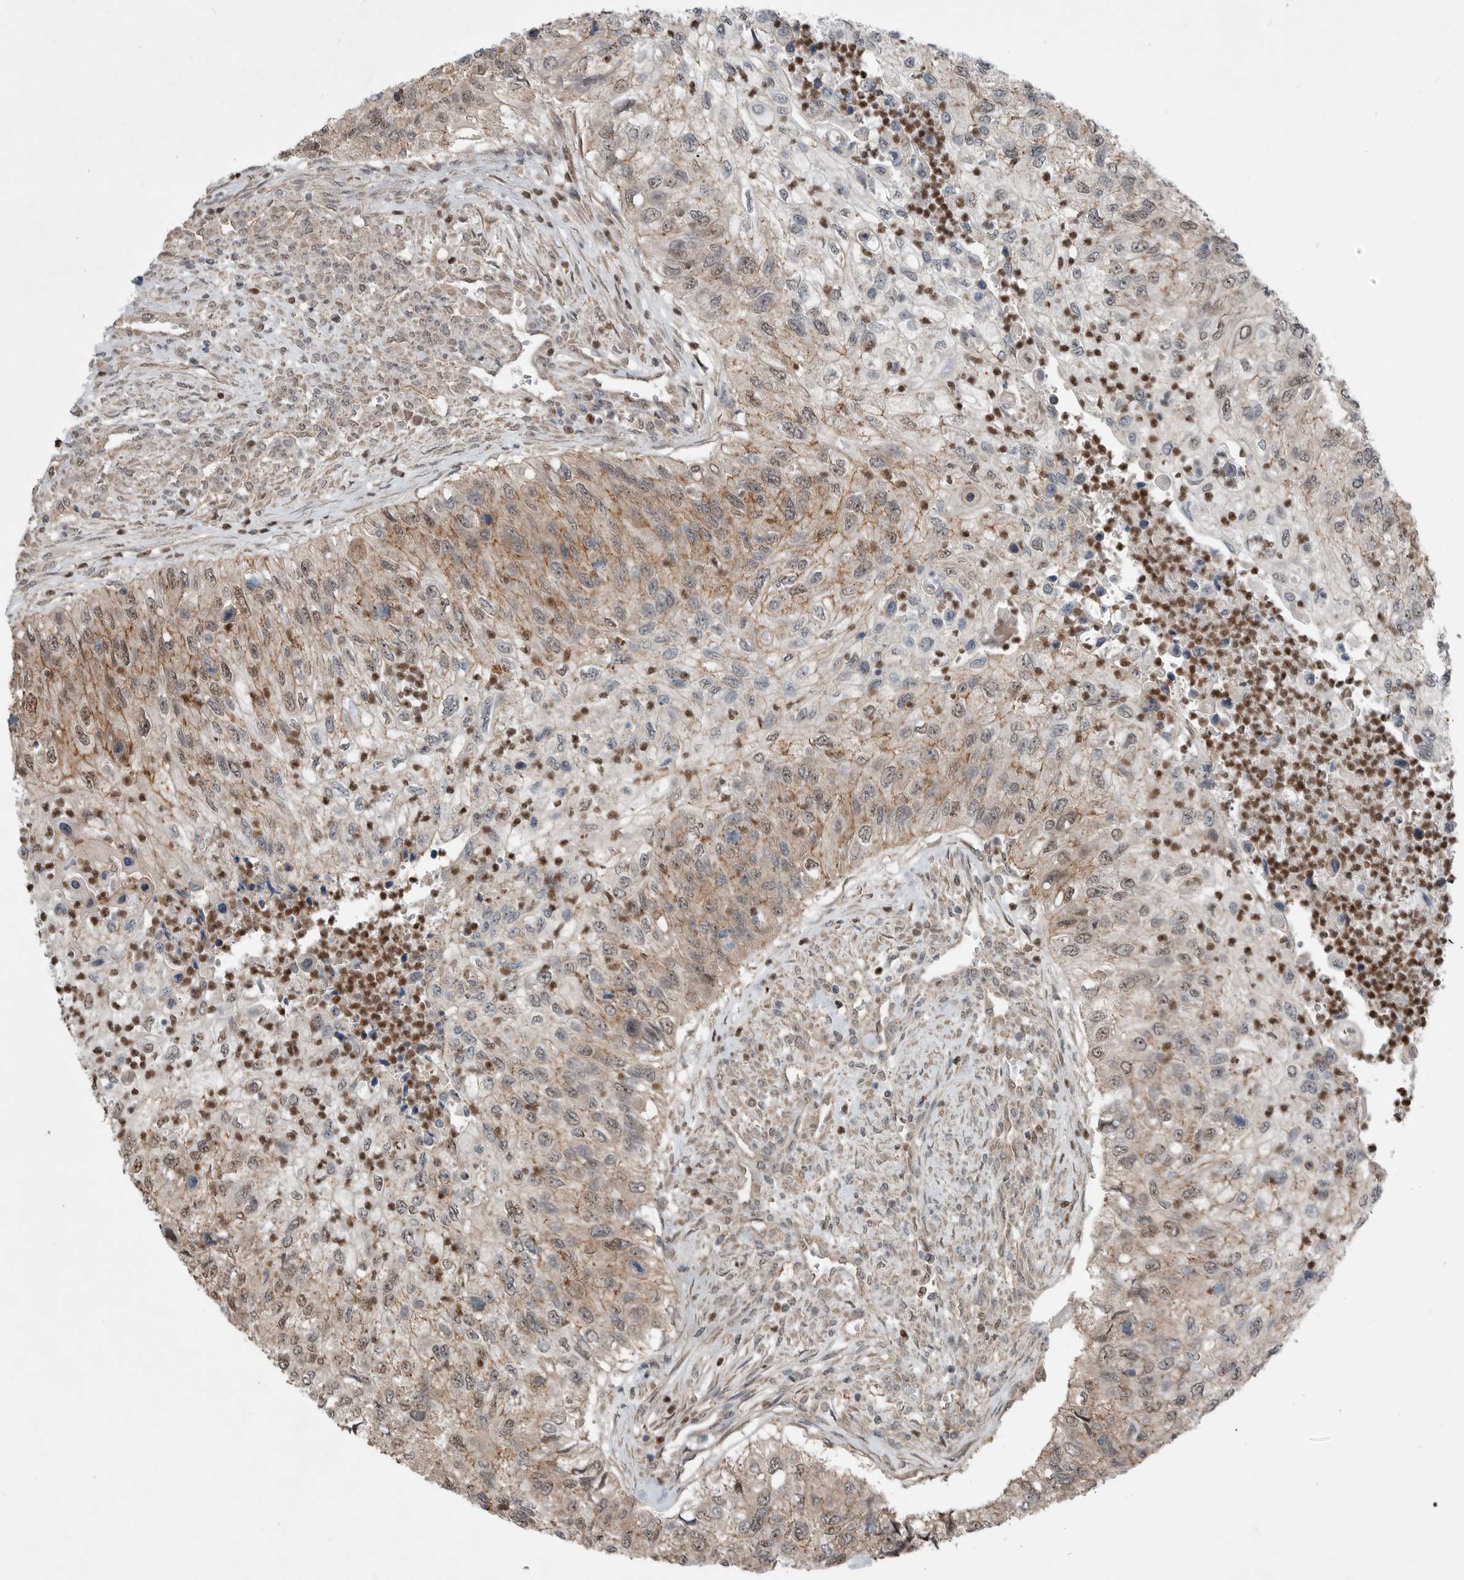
{"staining": {"intensity": "weak", "quantity": ">75%", "location": "cytoplasmic/membranous,nuclear"}, "tissue": "urothelial cancer", "cell_type": "Tumor cells", "image_type": "cancer", "snomed": [{"axis": "morphology", "description": "Urothelial carcinoma, High grade"}, {"axis": "topography", "description": "Urinary bladder"}], "caption": "About >75% of tumor cells in human urothelial cancer display weak cytoplasmic/membranous and nuclear protein expression as visualized by brown immunohistochemical staining.", "gene": "MFAP3L", "patient": {"sex": "female", "age": 60}}